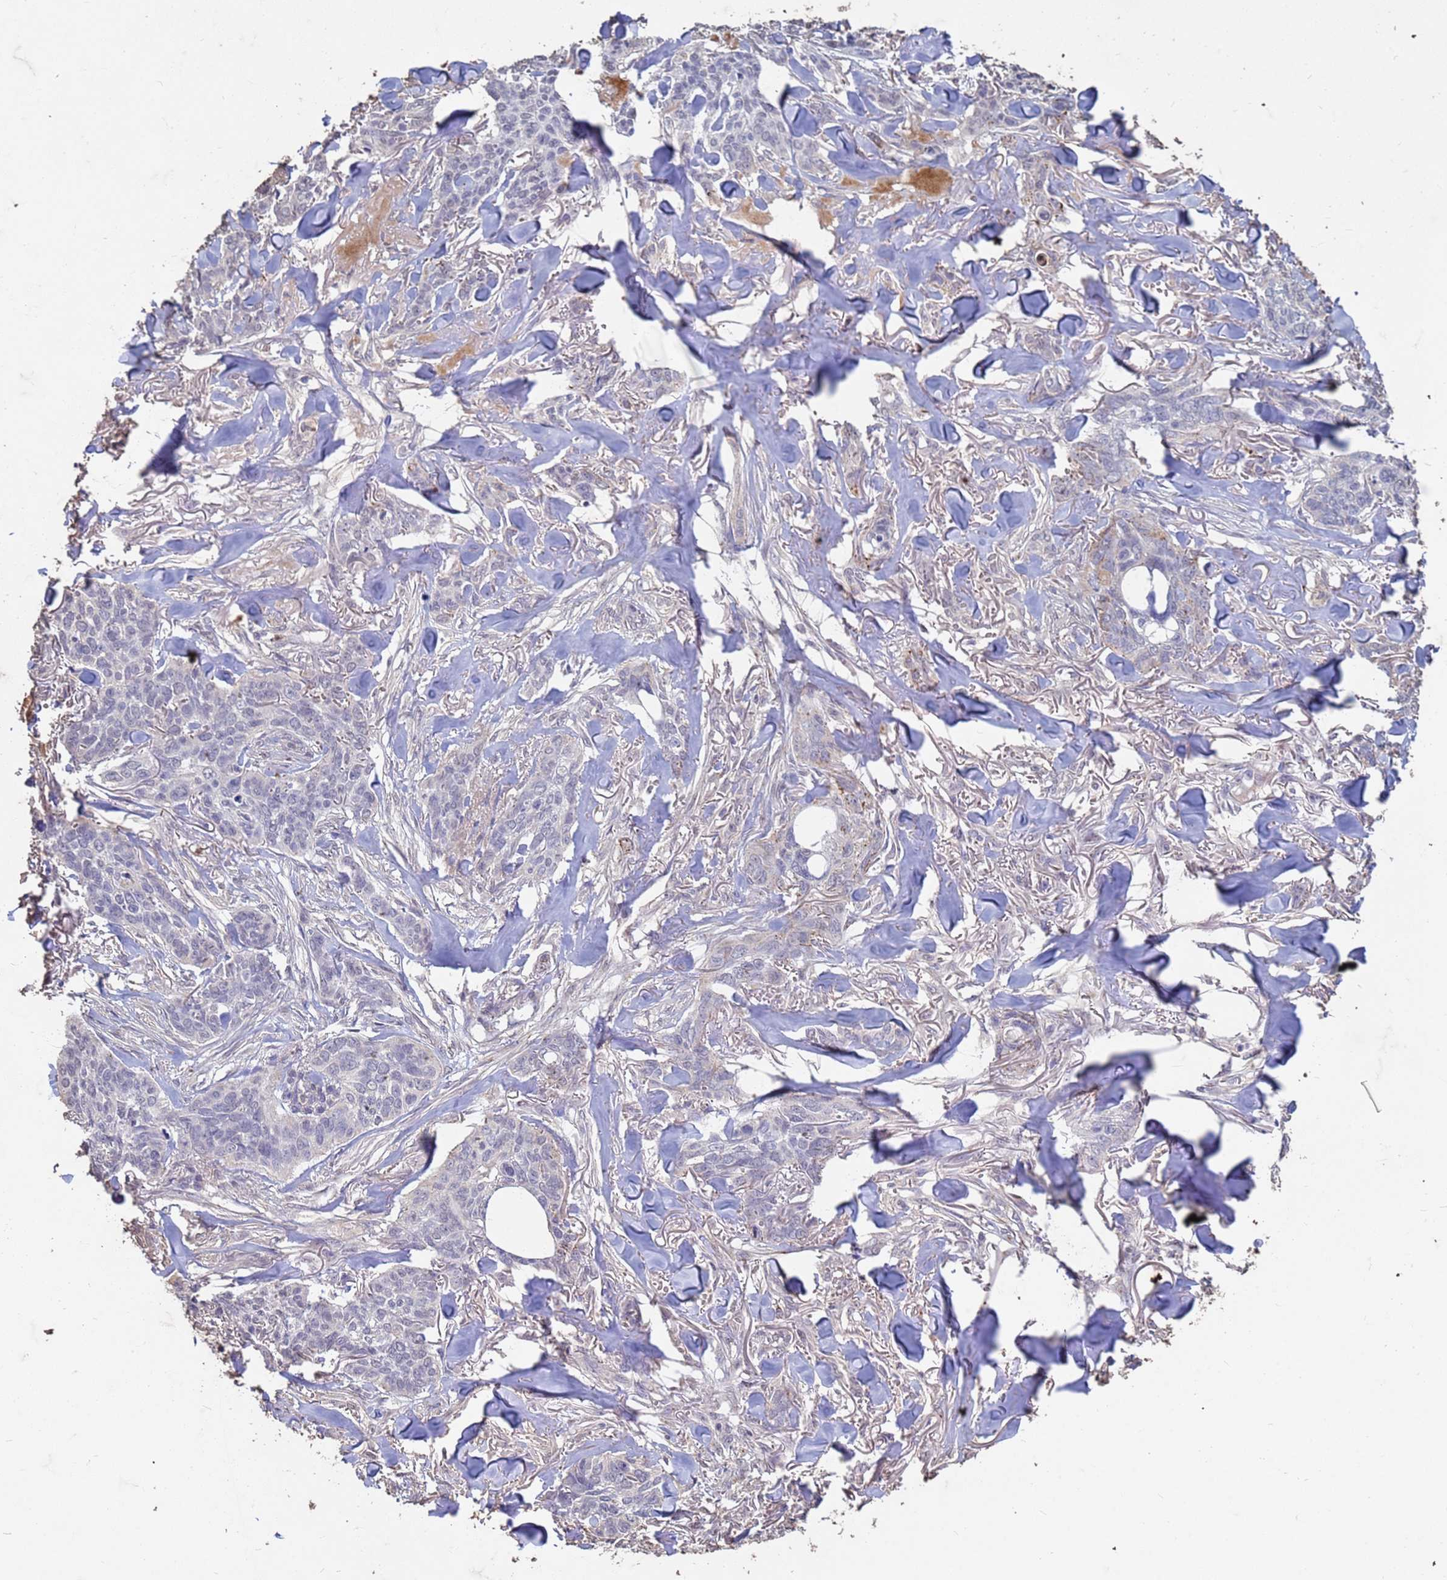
{"staining": {"intensity": "negative", "quantity": "none", "location": "none"}, "tissue": "skin cancer", "cell_type": "Tumor cells", "image_type": "cancer", "snomed": [{"axis": "morphology", "description": "Basal cell carcinoma"}, {"axis": "topography", "description": "Skin"}], "caption": "Skin cancer was stained to show a protein in brown. There is no significant positivity in tumor cells. (DAB (3,3'-diaminobenzidine) immunohistochemistry (IHC) with hematoxylin counter stain).", "gene": "SLC25A15", "patient": {"sex": "male", "age": 86}}